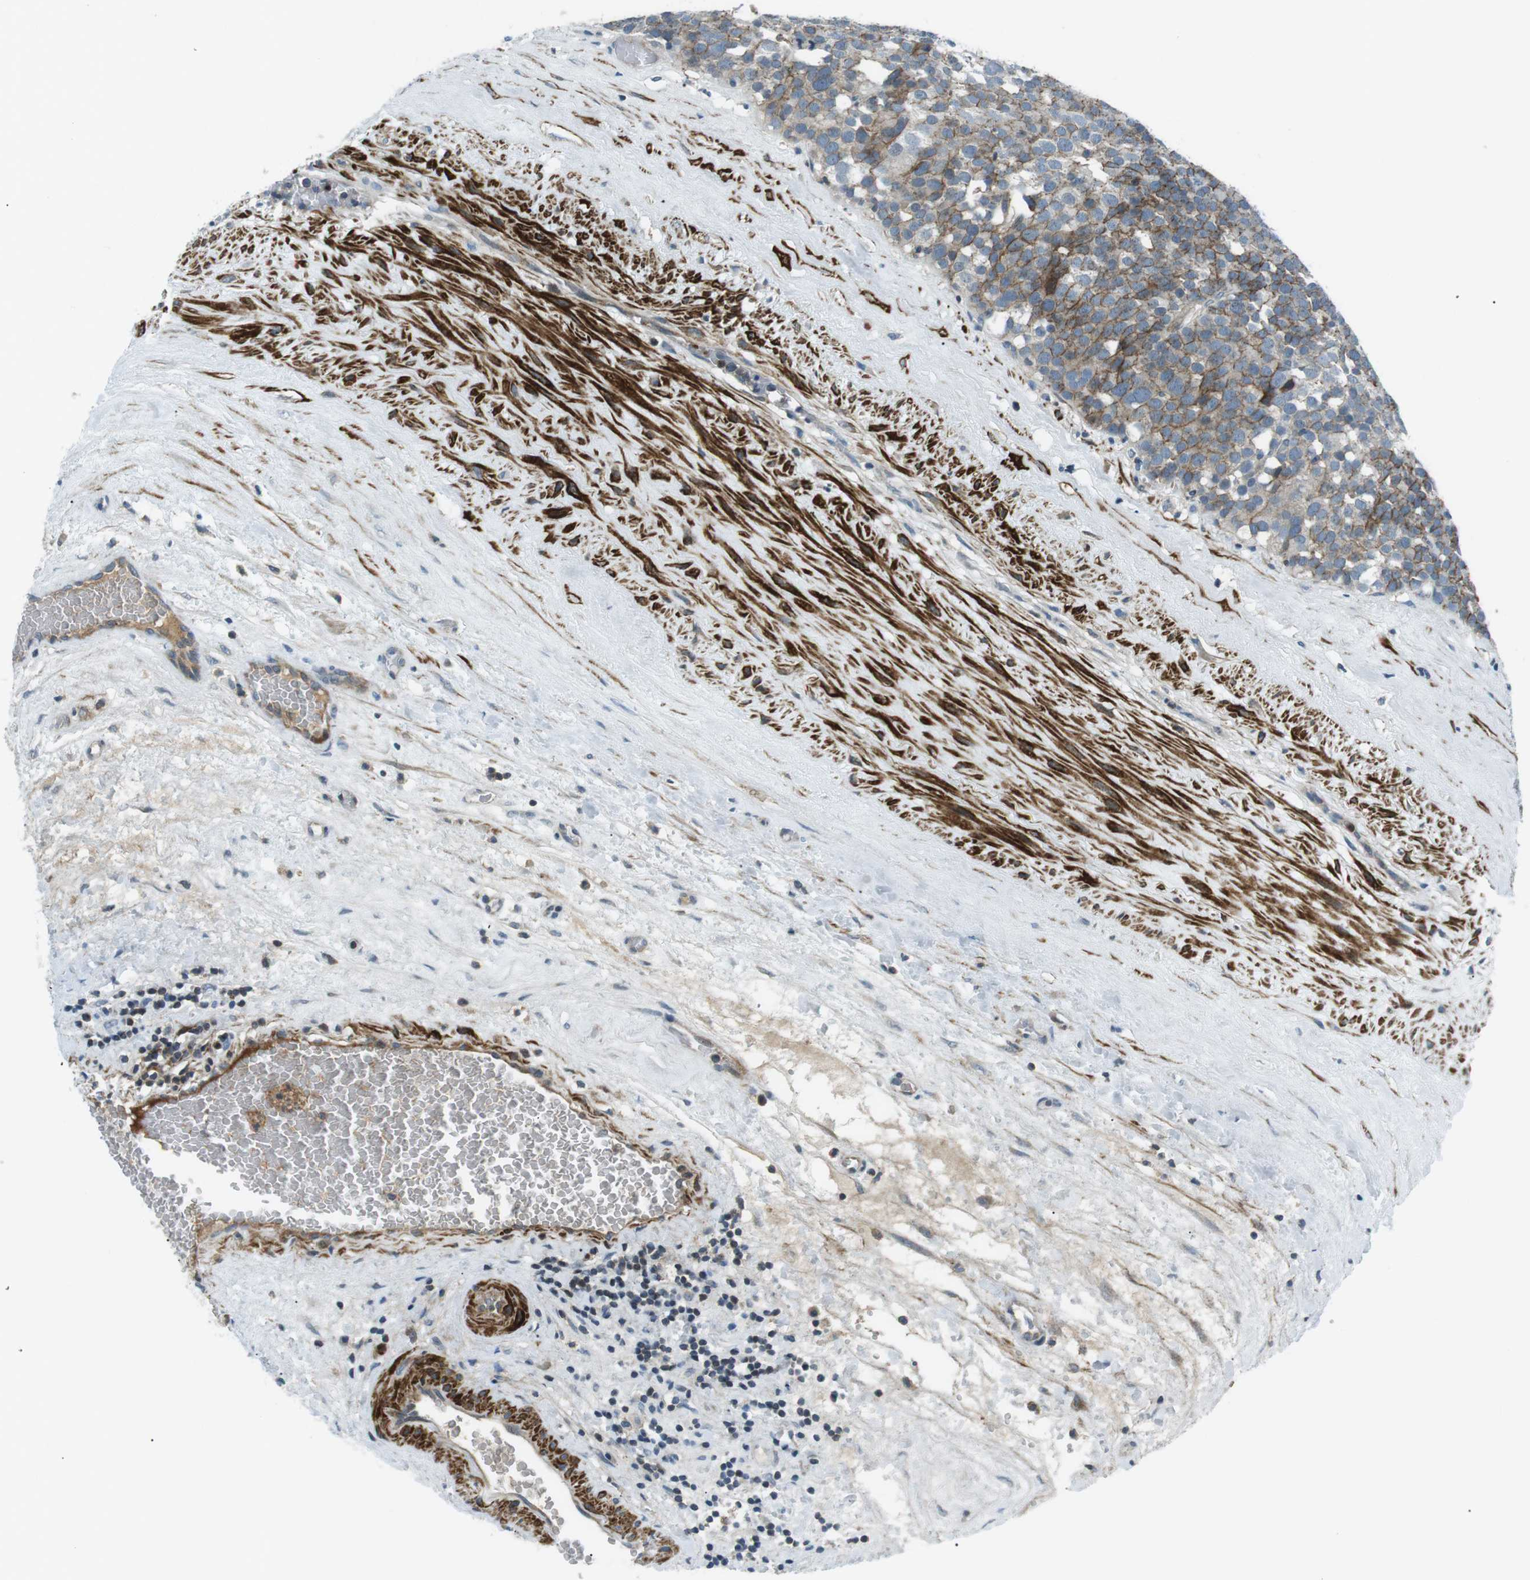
{"staining": {"intensity": "moderate", "quantity": "25%-75%", "location": "cytoplasmic/membranous"}, "tissue": "testis cancer", "cell_type": "Tumor cells", "image_type": "cancer", "snomed": [{"axis": "morphology", "description": "Seminoma, NOS"}, {"axis": "topography", "description": "Testis"}], "caption": "Testis seminoma stained with immunohistochemistry (IHC) demonstrates moderate cytoplasmic/membranous expression in about 25%-75% of tumor cells. (DAB (3,3'-diaminobenzidine) IHC, brown staining for protein, blue staining for nuclei).", "gene": "ARVCF", "patient": {"sex": "male", "age": 71}}